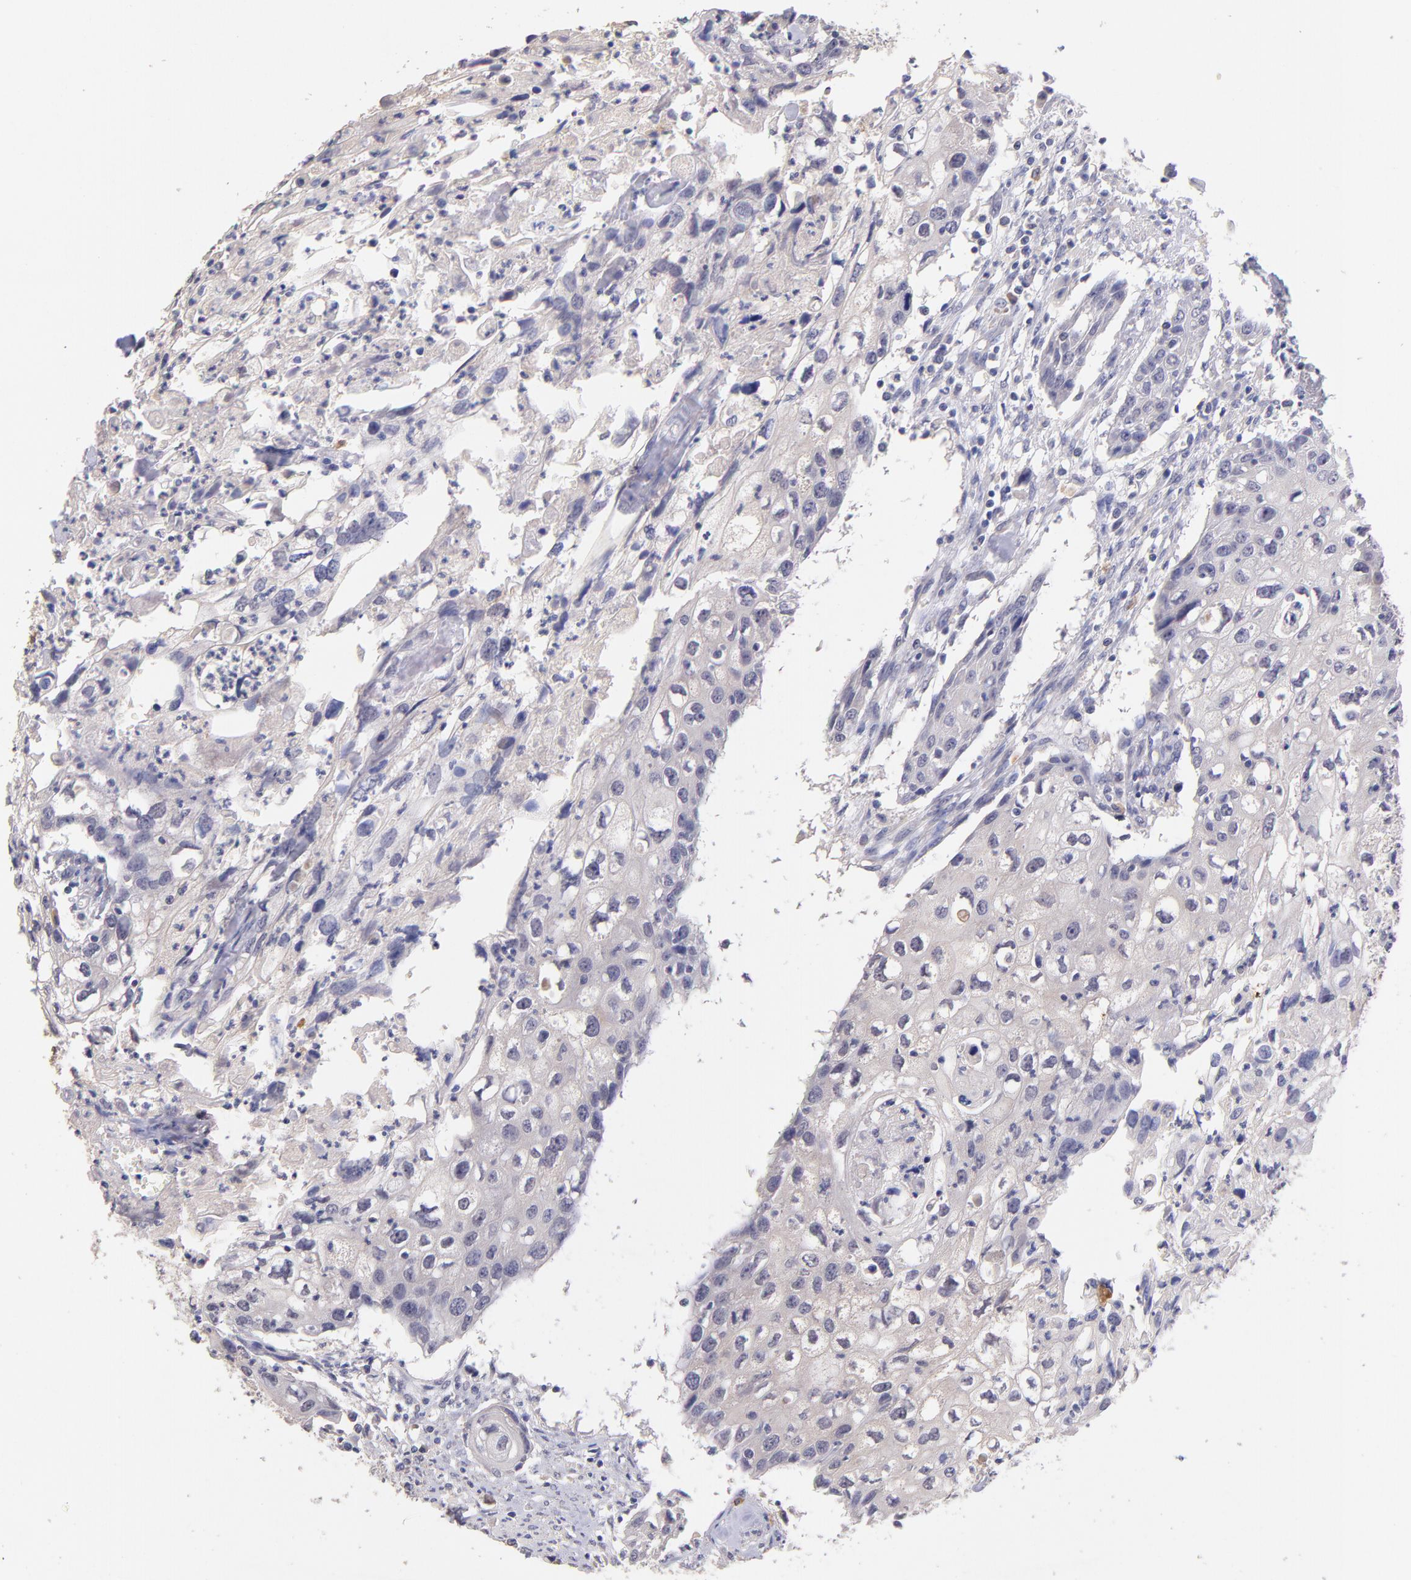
{"staining": {"intensity": "negative", "quantity": "none", "location": "none"}, "tissue": "urothelial cancer", "cell_type": "Tumor cells", "image_type": "cancer", "snomed": [{"axis": "morphology", "description": "Urothelial carcinoma, High grade"}, {"axis": "topography", "description": "Urinary bladder"}], "caption": "Immunohistochemistry (IHC) histopathology image of urothelial cancer stained for a protein (brown), which shows no positivity in tumor cells.", "gene": "RNASEL", "patient": {"sex": "male", "age": 54}}